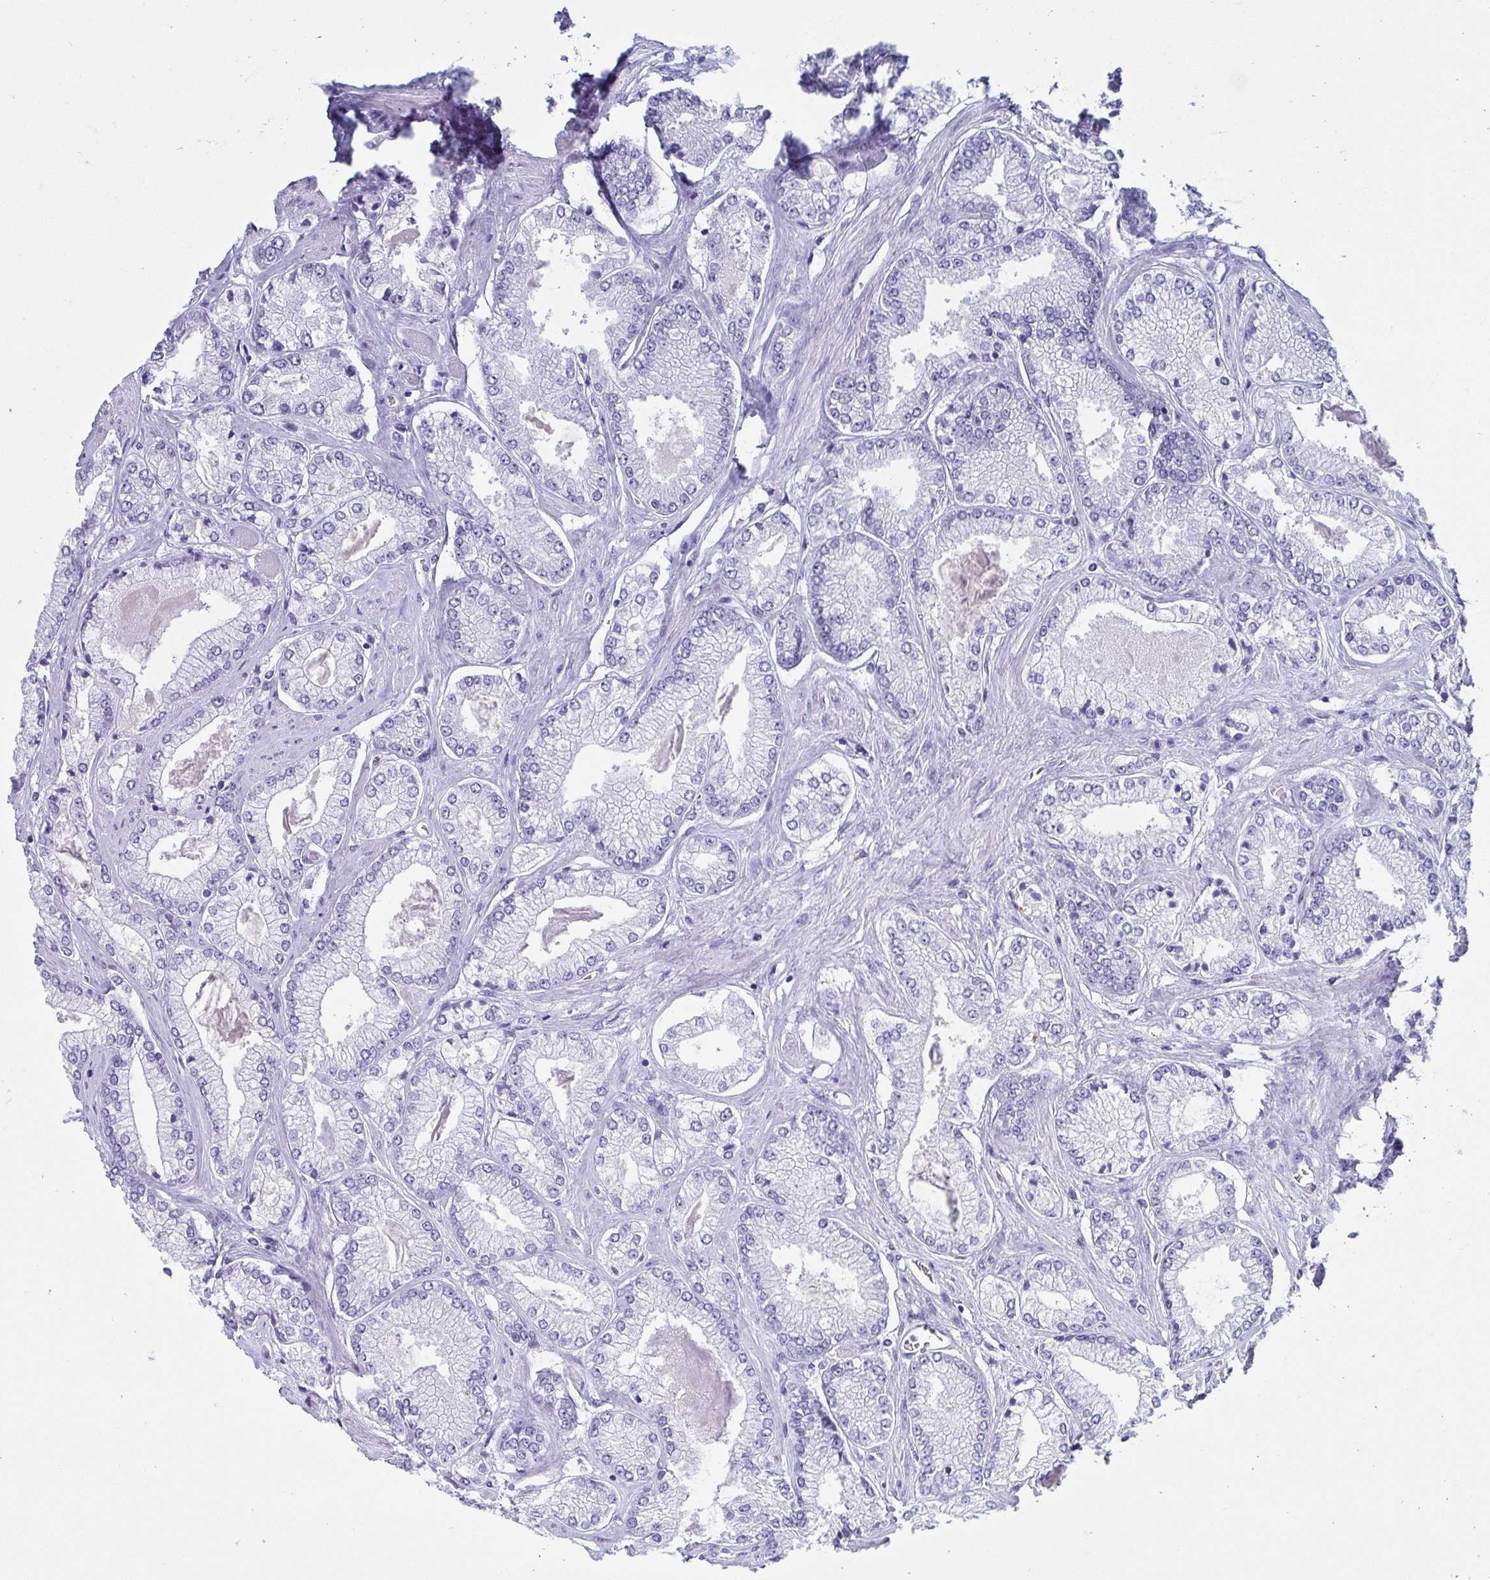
{"staining": {"intensity": "negative", "quantity": "none", "location": "none"}, "tissue": "prostate cancer", "cell_type": "Tumor cells", "image_type": "cancer", "snomed": [{"axis": "morphology", "description": "Adenocarcinoma, Low grade"}, {"axis": "topography", "description": "Prostate"}], "caption": "There is no significant positivity in tumor cells of prostate low-grade adenocarcinoma. (DAB immunohistochemistry visualized using brightfield microscopy, high magnification).", "gene": "SEC14L3", "patient": {"sex": "male", "age": 67}}